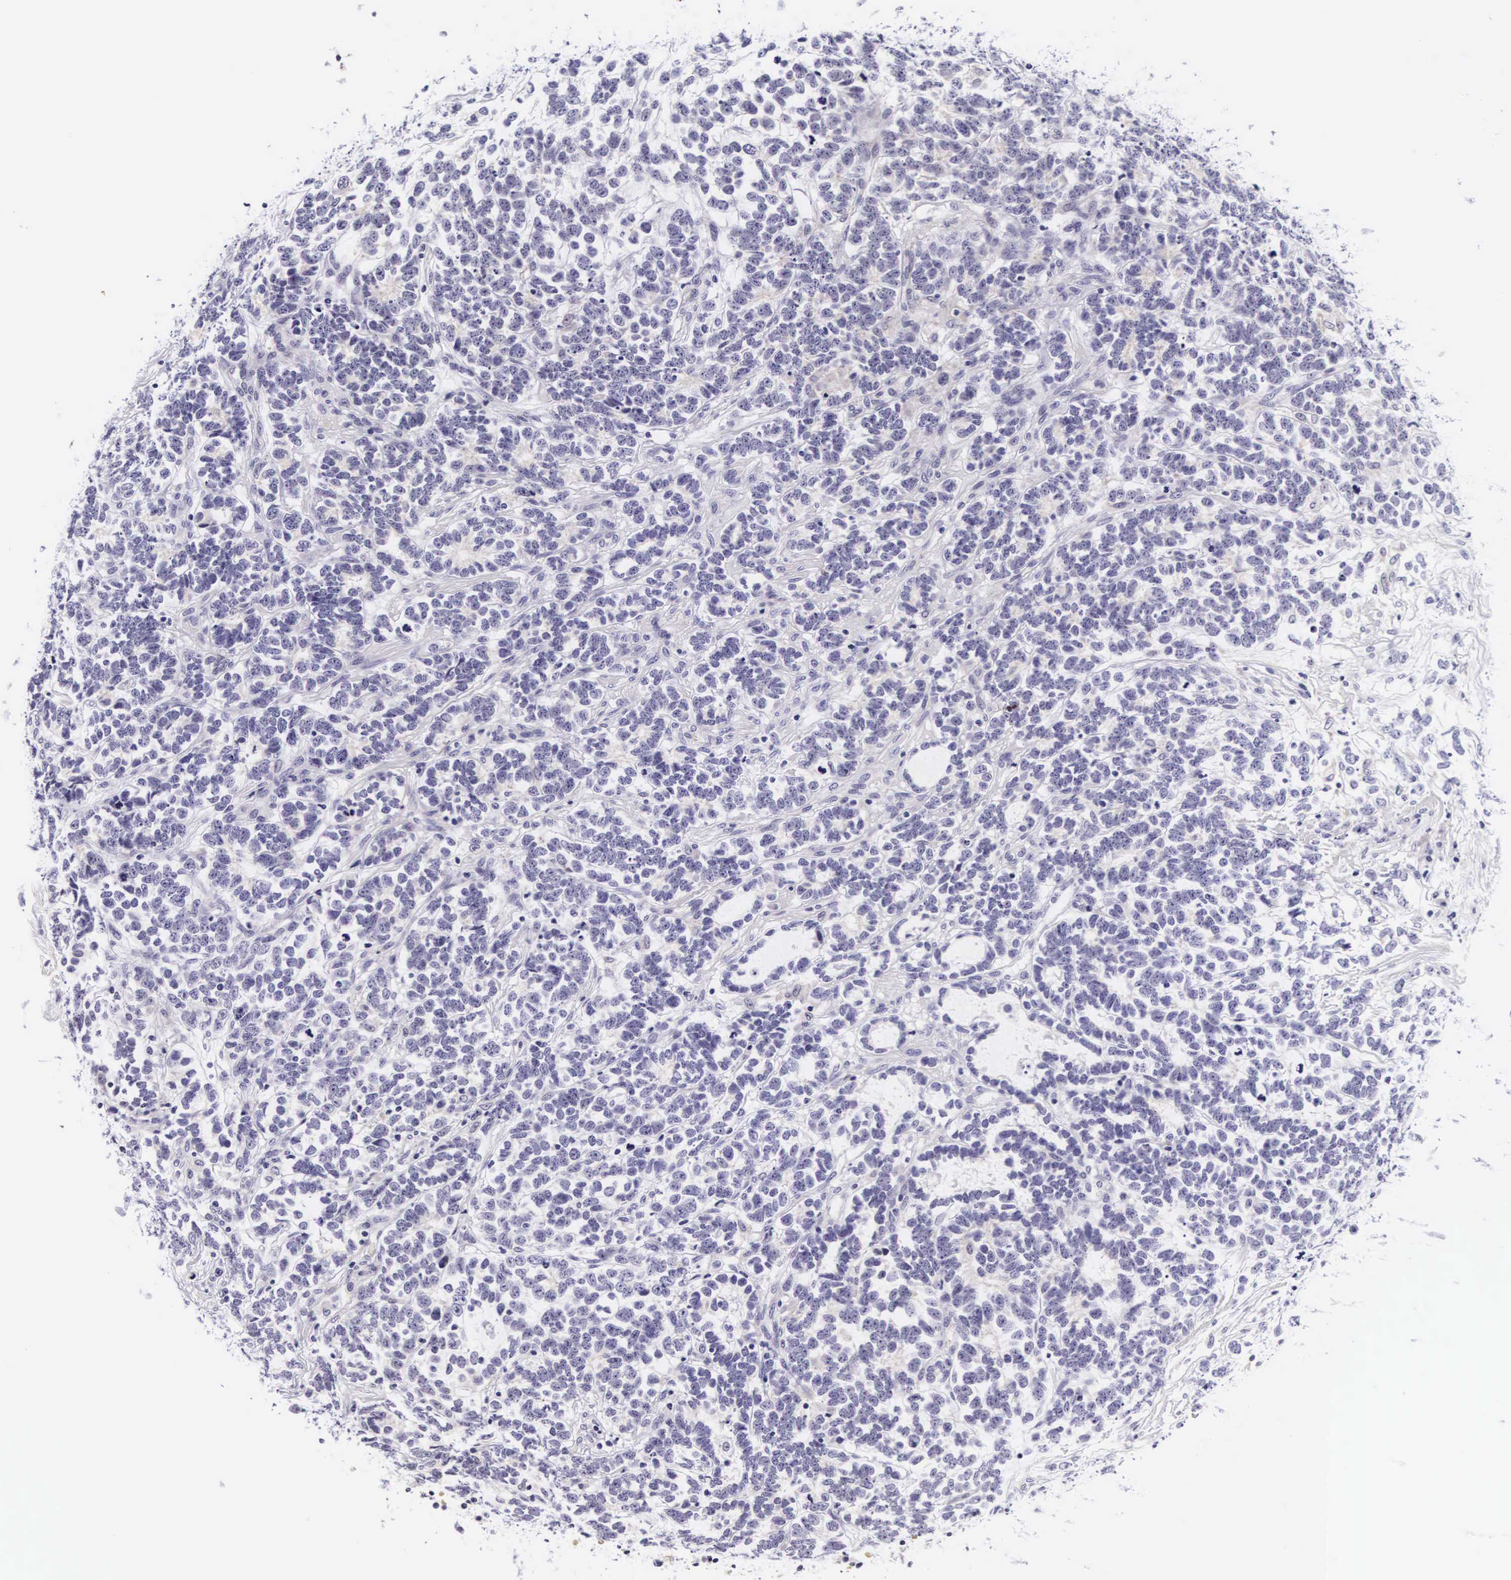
{"staining": {"intensity": "negative", "quantity": "none", "location": "none"}, "tissue": "testis cancer", "cell_type": "Tumor cells", "image_type": "cancer", "snomed": [{"axis": "morphology", "description": "Carcinoma, Embryonal, NOS"}, {"axis": "topography", "description": "Testis"}], "caption": "The micrograph shows no staining of tumor cells in testis cancer (embryonal carcinoma).", "gene": "PHETA2", "patient": {"sex": "male", "age": 26}}